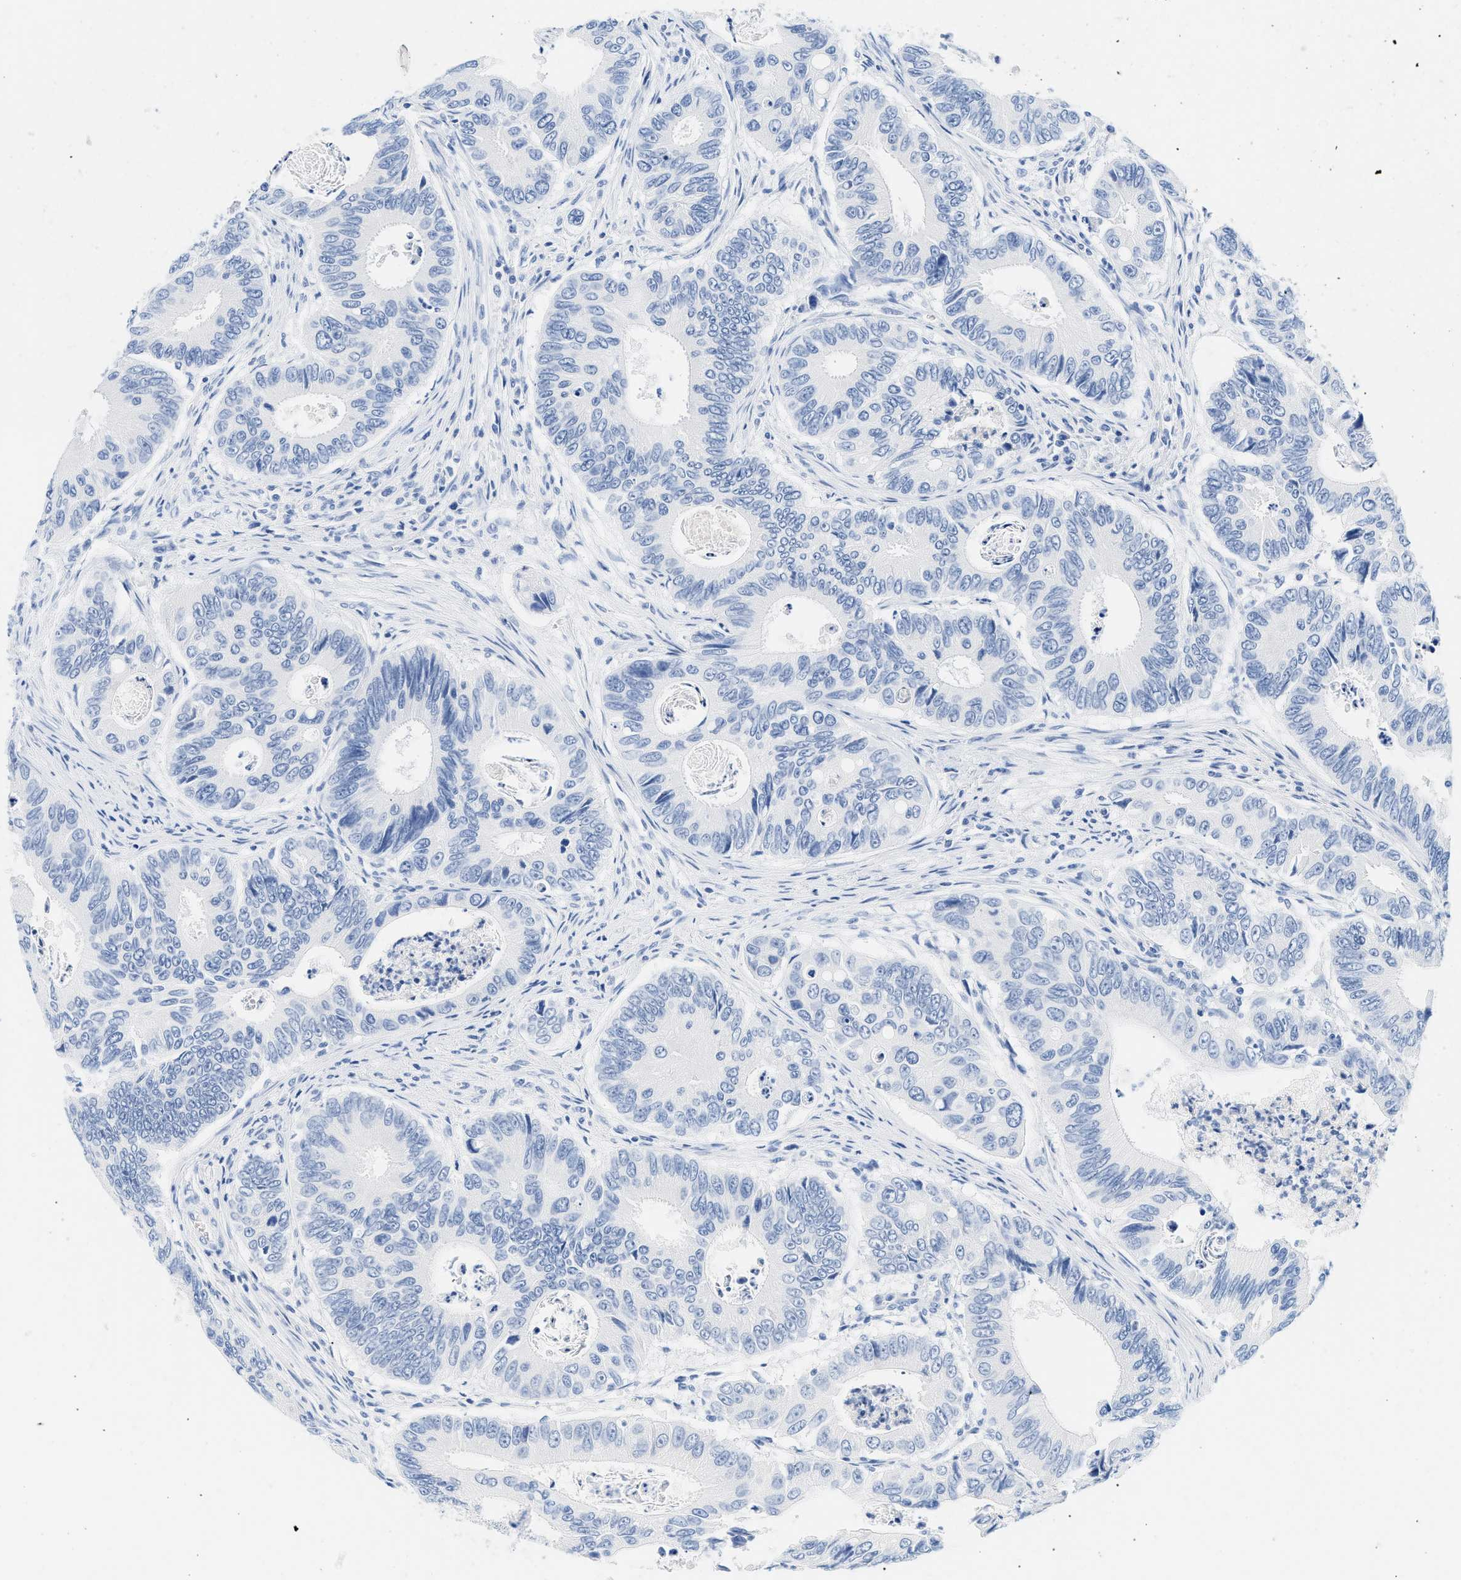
{"staining": {"intensity": "negative", "quantity": "none", "location": "none"}, "tissue": "colorectal cancer", "cell_type": "Tumor cells", "image_type": "cancer", "snomed": [{"axis": "morphology", "description": "Inflammation, NOS"}, {"axis": "morphology", "description": "Adenocarcinoma, NOS"}, {"axis": "topography", "description": "Colon"}], "caption": "IHC histopathology image of neoplastic tissue: colorectal cancer stained with DAB shows no significant protein expression in tumor cells.", "gene": "GSN", "patient": {"sex": "male", "age": 72}}